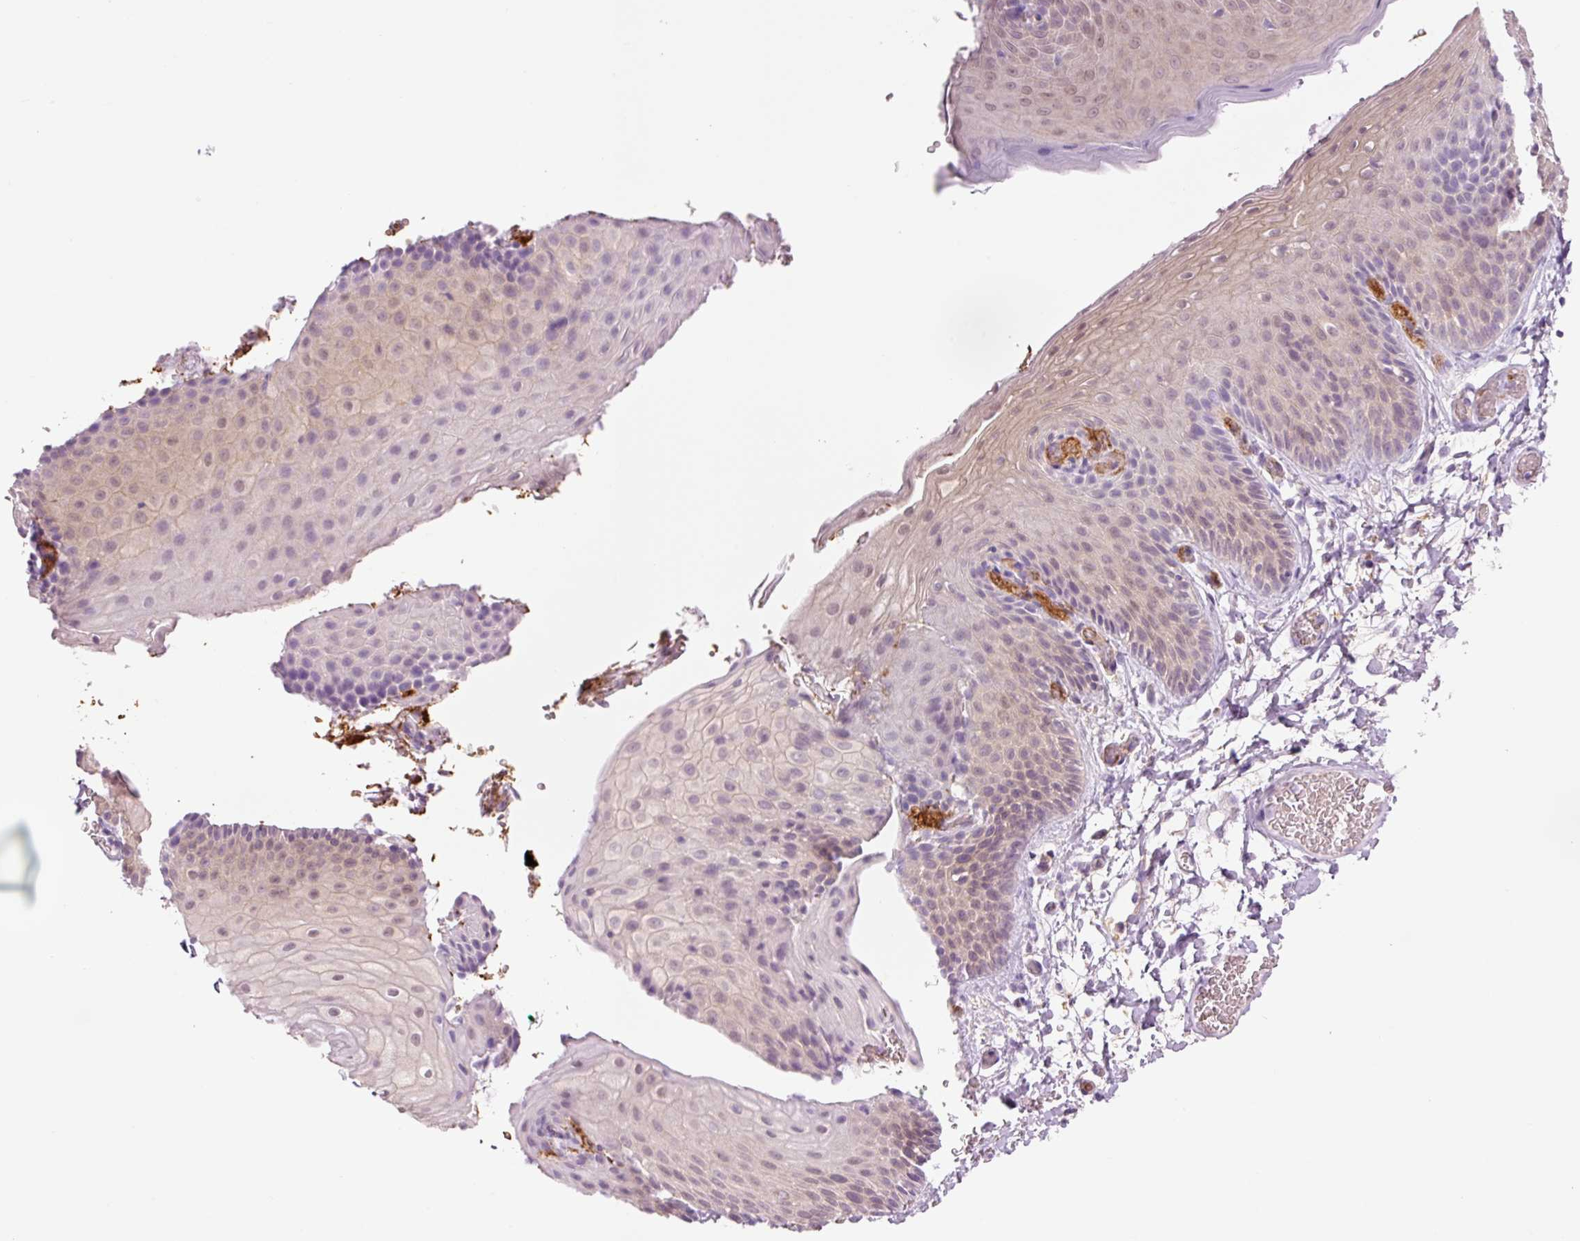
{"staining": {"intensity": "weak", "quantity": ">75%", "location": "cytoplasmic/membranous,nuclear"}, "tissue": "skin", "cell_type": "Epidermal cells", "image_type": "normal", "snomed": [{"axis": "morphology", "description": "Normal tissue, NOS"}, {"axis": "morphology", "description": "Hemorrhoids"}, {"axis": "morphology", "description": "Inflammation, NOS"}, {"axis": "topography", "description": "Anal"}], "caption": "The histopathology image exhibits immunohistochemical staining of unremarkable skin. There is weak cytoplasmic/membranous,nuclear positivity is present in approximately >75% of epidermal cells. The staining was performed using DAB (3,3'-diaminobenzidine) to visualize the protein expression in brown, while the nuclei were stained in blue with hematoxylin (Magnification: 20x).", "gene": "HSPA4L", "patient": {"sex": "male", "age": 60}}